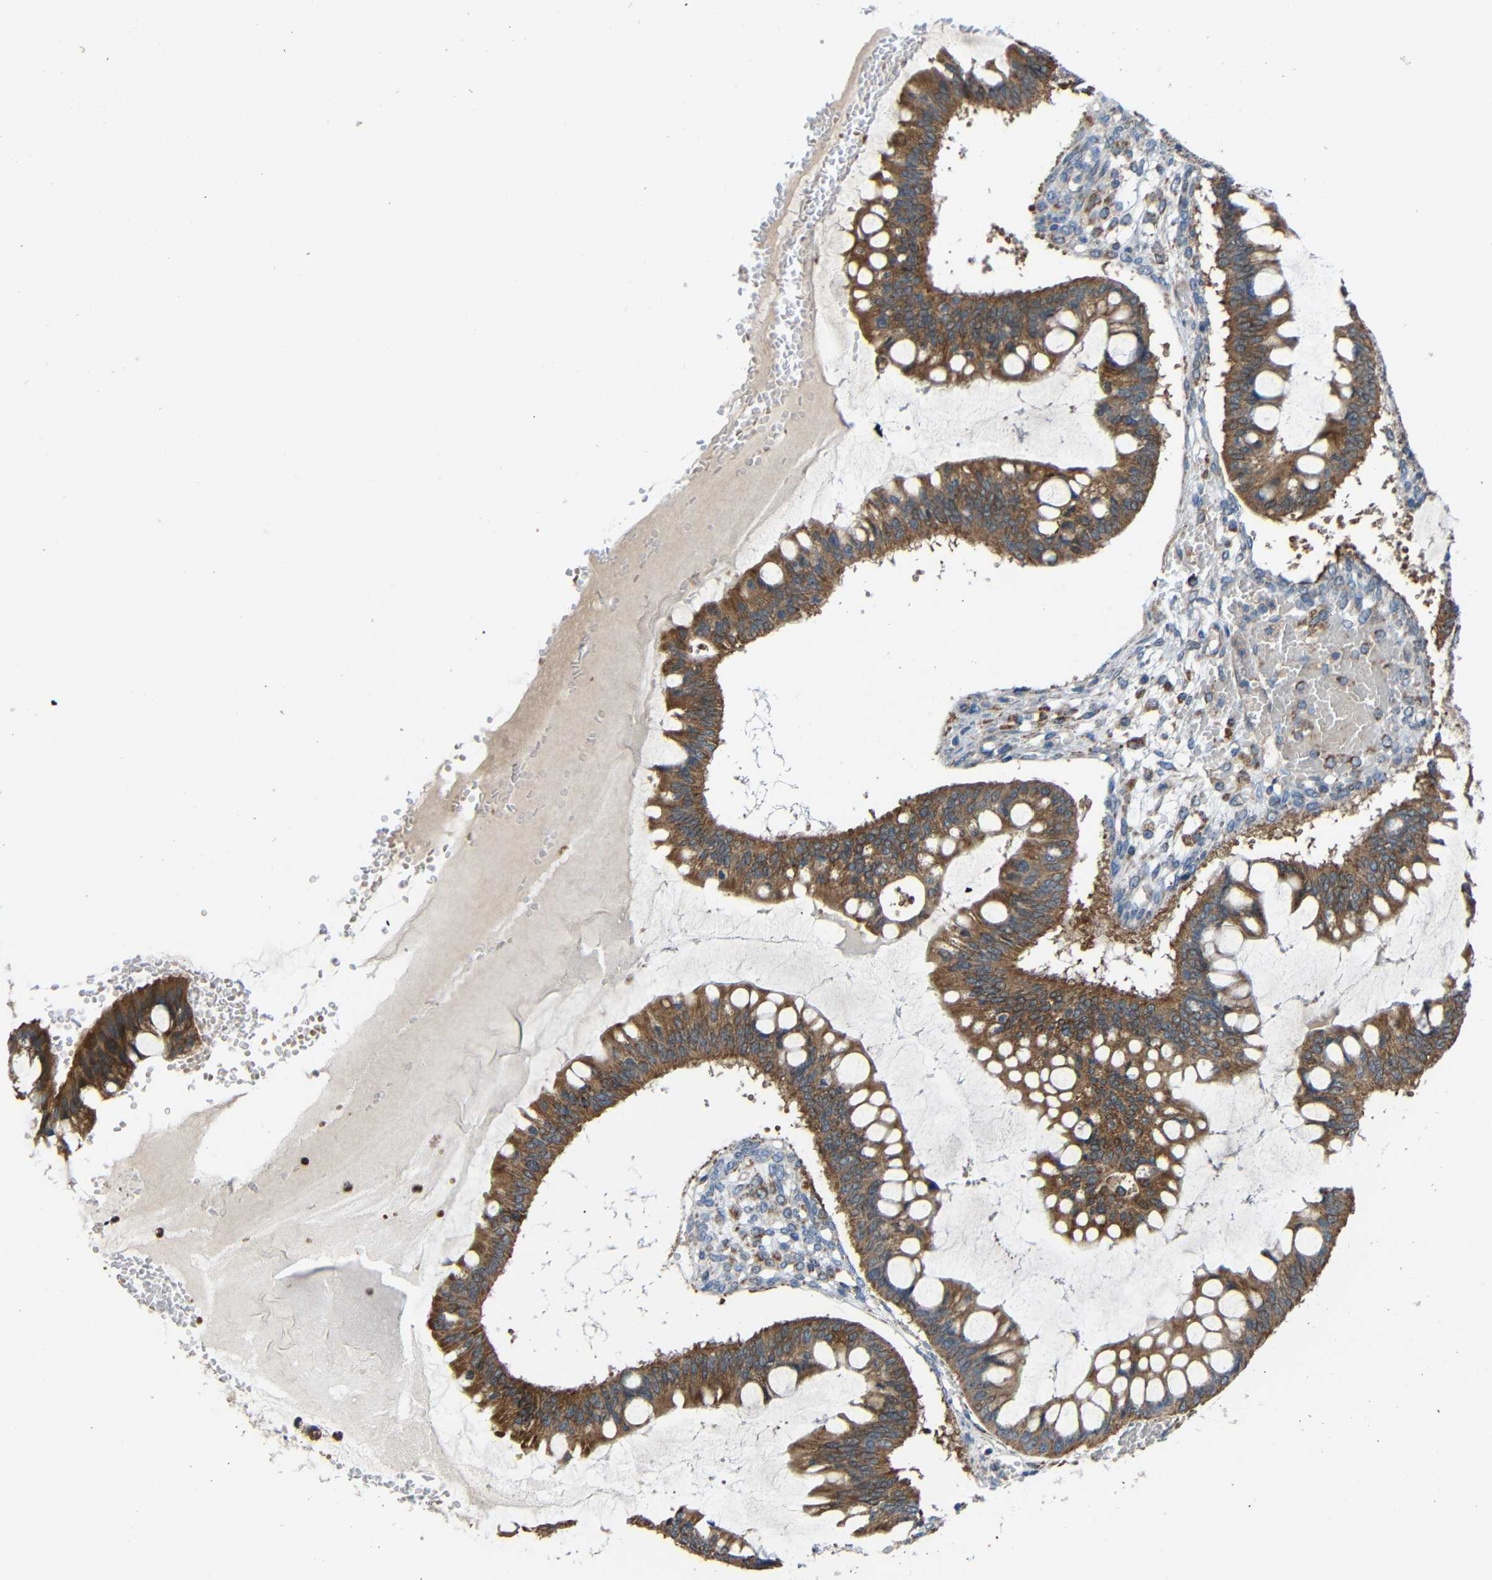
{"staining": {"intensity": "moderate", "quantity": ">75%", "location": "cytoplasmic/membranous"}, "tissue": "ovarian cancer", "cell_type": "Tumor cells", "image_type": "cancer", "snomed": [{"axis": "morphology", "description": "Cystadenocarcinoma, mucinous, NOS"}, {"axis": "topography", "description": "Ovary"}], "caption": "Immunohistochemistry (IHC) (DAB) staining of mucinous cystadenocarcinoma (ovarian) demonstrates moderate cytoplasmic/membranous protein expression in about >75% of tumor cells. (DAB IHC, brown staining for protein, blue staining for nuclei).", "gene": "TMEM25", "patient": {"sex": "female", "age": 73}}